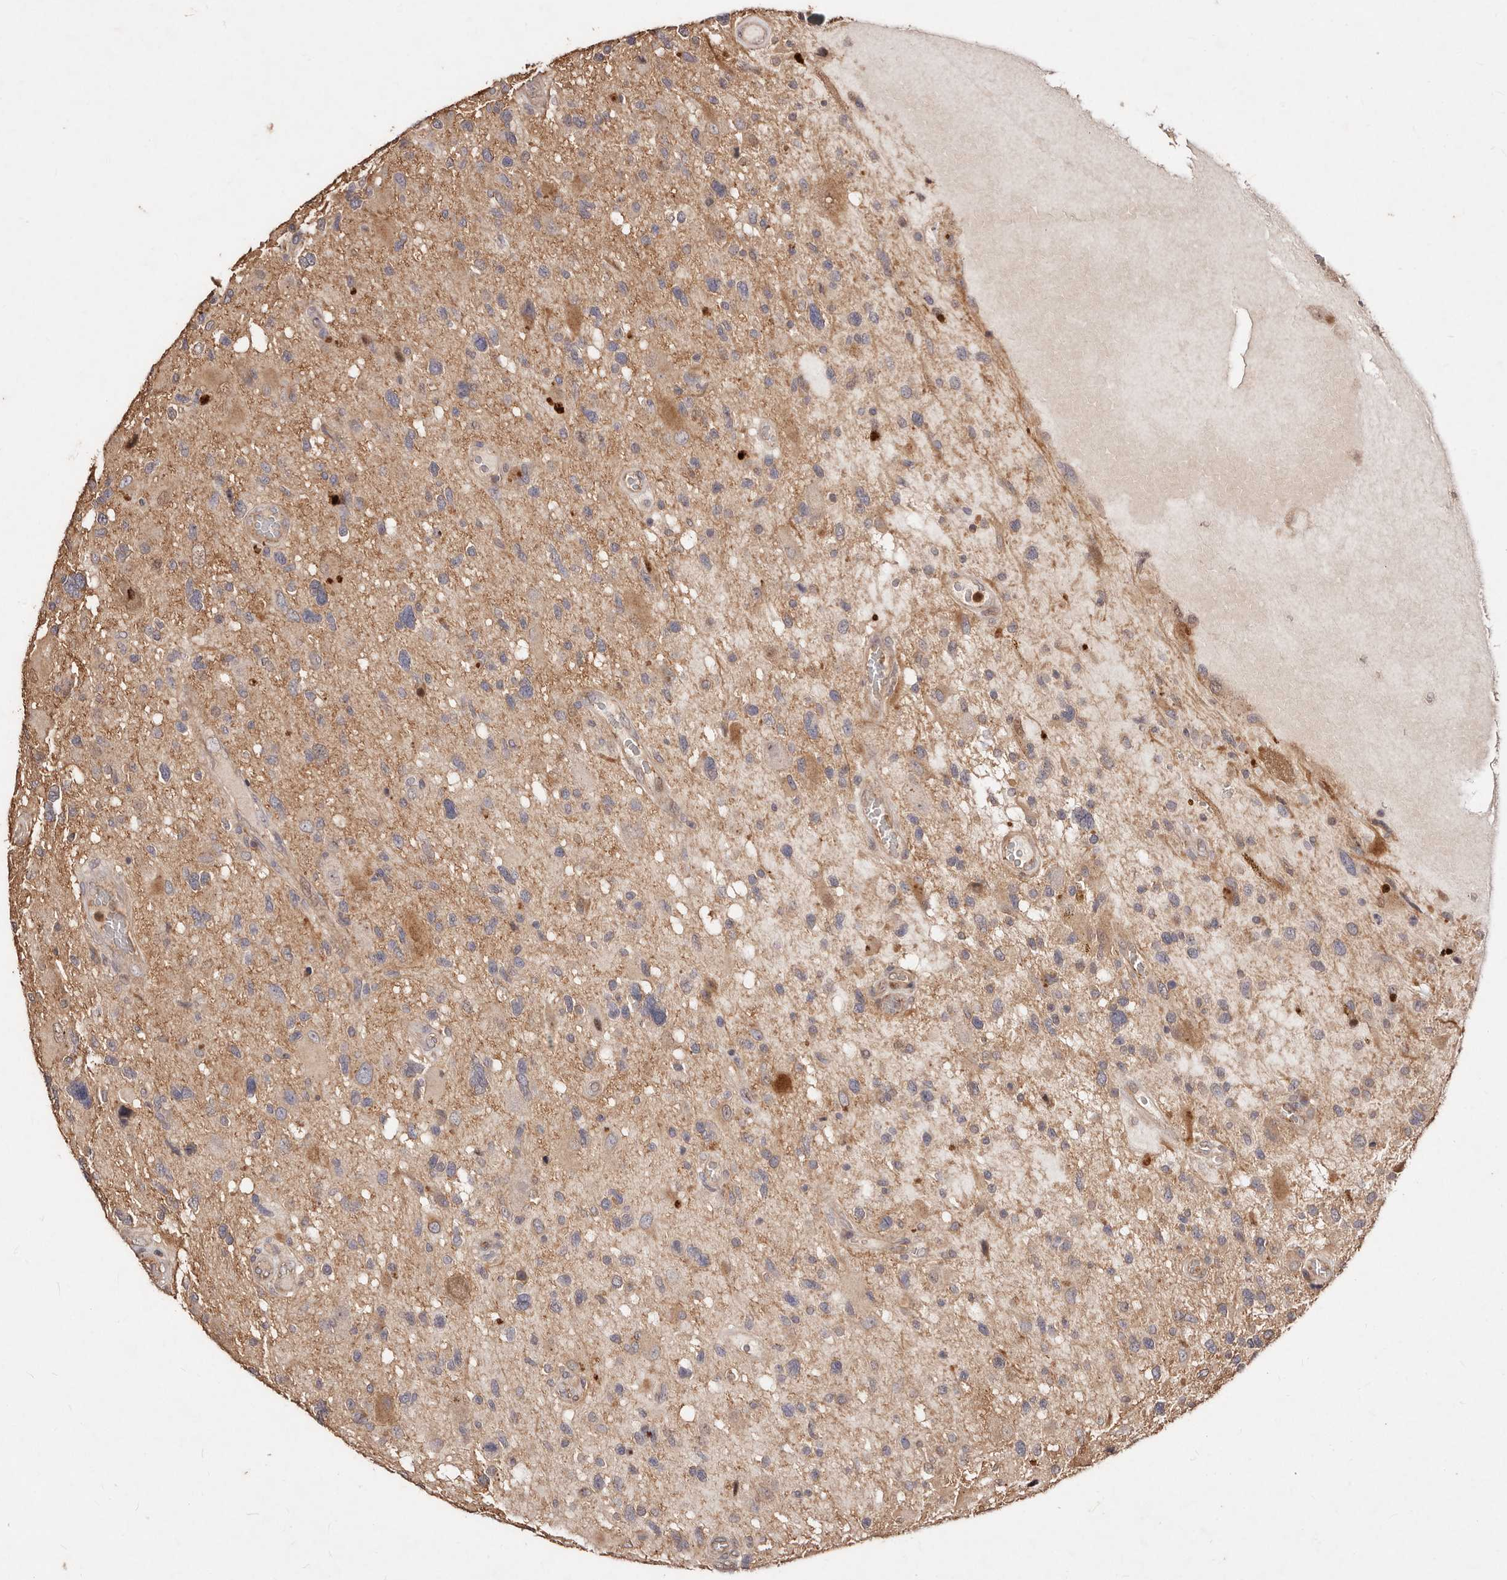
{"staining": {"intensity": "weak", "quantity": "25%-75%", "location": "cytoplasmic/membranous"}, "tissue": "glioma", "cell_type": "Tumor cells", "image_type": "cancer", "snomed": [{"axis": "morphology", "description": "Glioma, malignant, High grade"}, {"axis": "topography", "description": "Brain"}], "caption": "A brown stain highlights weak cytoplasmic/membranous expression of a protein in glioma tumor cells.", "gene": "CCL14", "patient": {"sex": "male", "age": 33}}